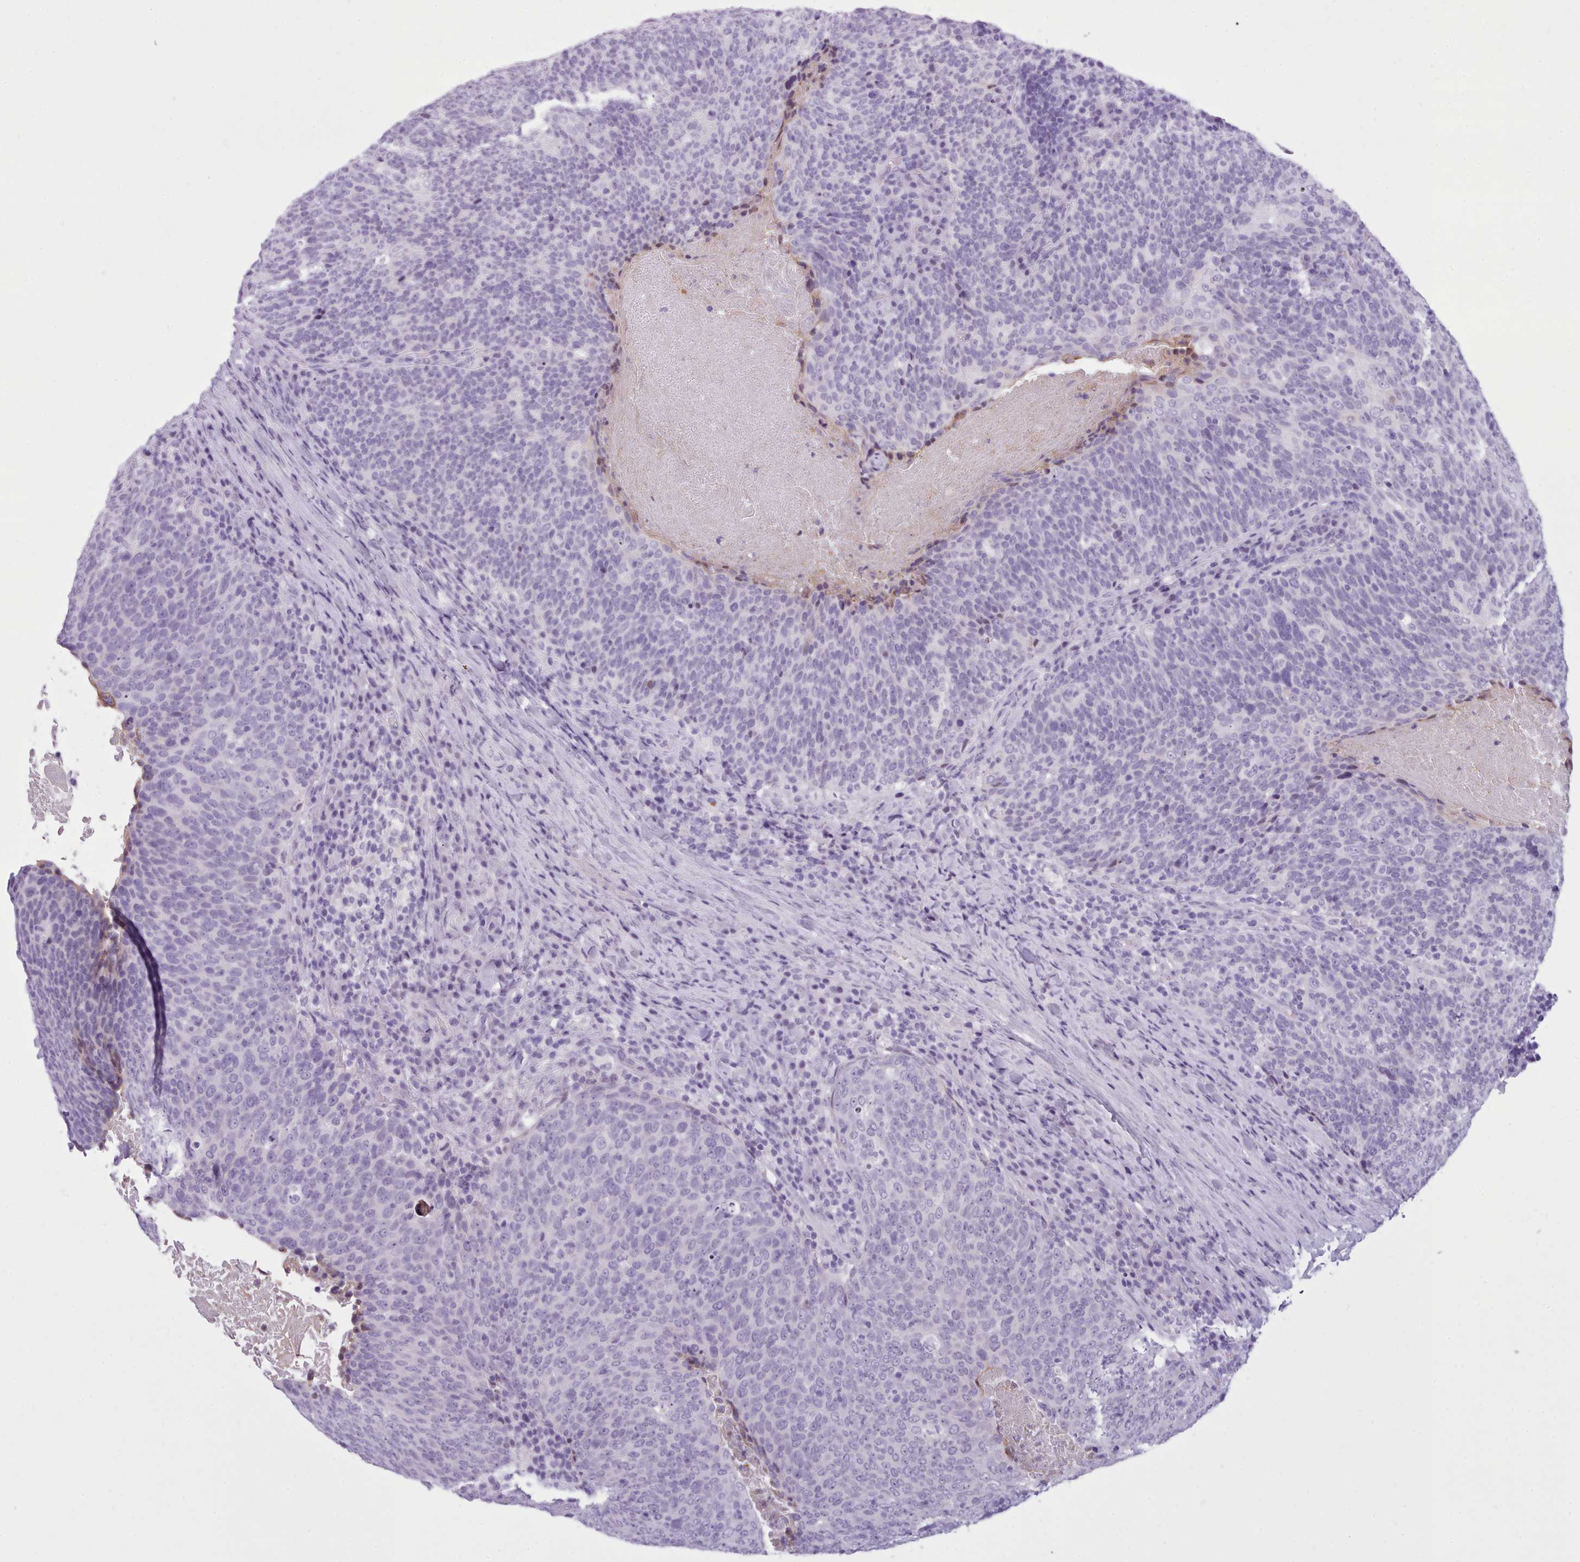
{"staining": {"intensity": "negative", "quantity": "none", "location": "none"}, "tissue": "head and neck cancer", "cell_type": "Tumor cells", "image_type": "cancer", "snomed": [{"axis": "morphology", "description": "Squamous cell carcinoma, NOS"}, {"axis": "morphology", "description": "Squamous cell carcinoma, metastatic, NOS"}, {"axis": "topography", "description": "Lymph node"}, {"axis": "topography", "description": "Head-Neck"}], "caption": "Squamous cell carcinoma (head and neck) stained for a protein using immunohistochemistry displays no positivity tumor cells.", "gene": "FBXO48", "patient": {"sex": "male", "age": 62}}